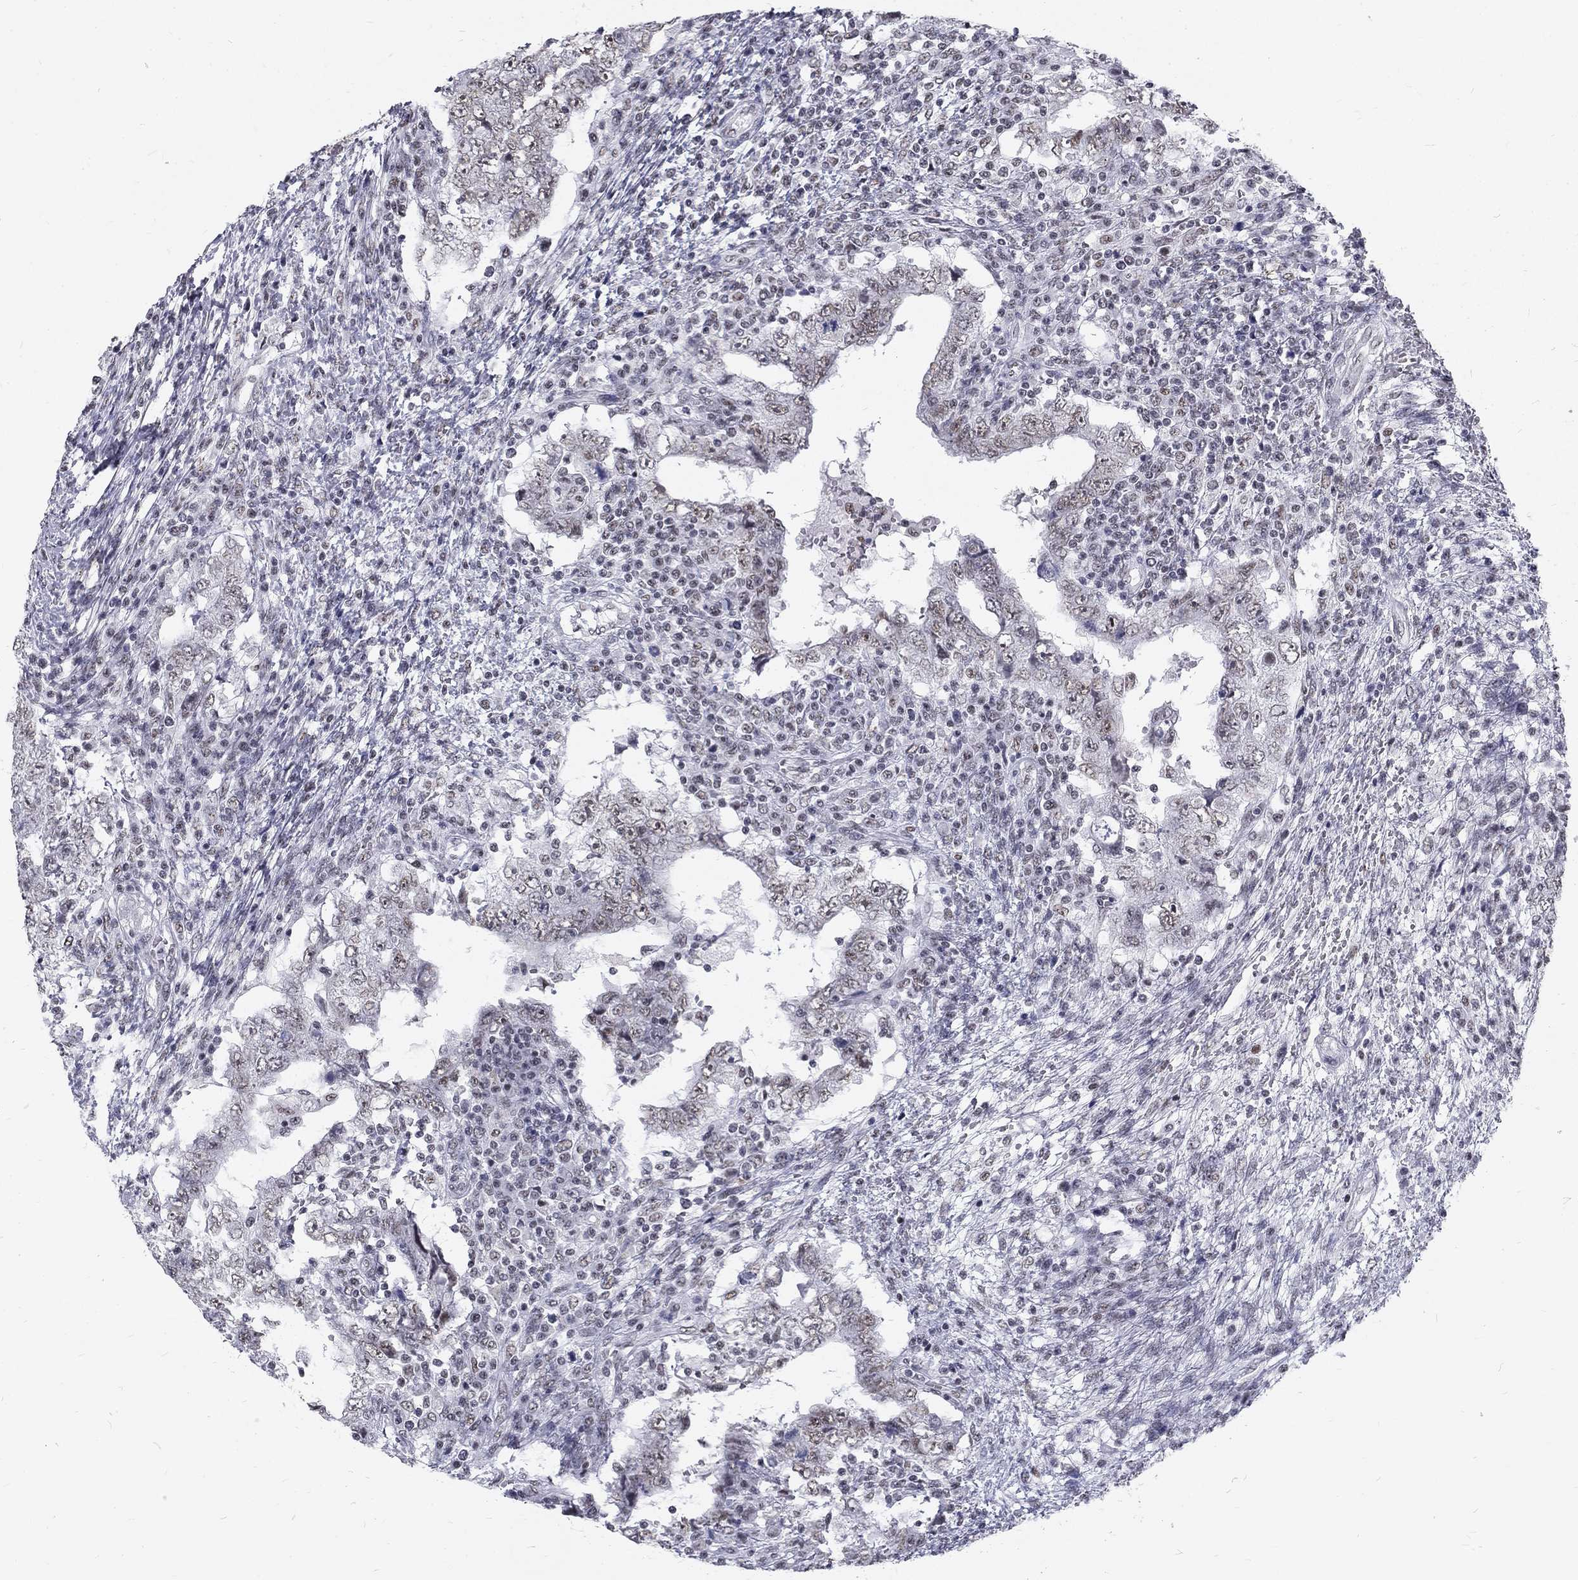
{"staining": {"intensity": "negative", "quantity": "none", "location": "none"}, "tissue": "testis cancer", "cell_type": "Tumor cells", "image_type": "cancer", "snomed": [{"axis": "morphology", "description": "Carcinoma, Embryonal, NOS"}, {"axis": "topography", "description": "Testis"}], "caption": "Embryonal carcinoma (testis) was stained to show a protein in brown. There is no significant expression in tumor cells.", "gene": "SNORC", "patient": {"sex": "male", "age": 26}}